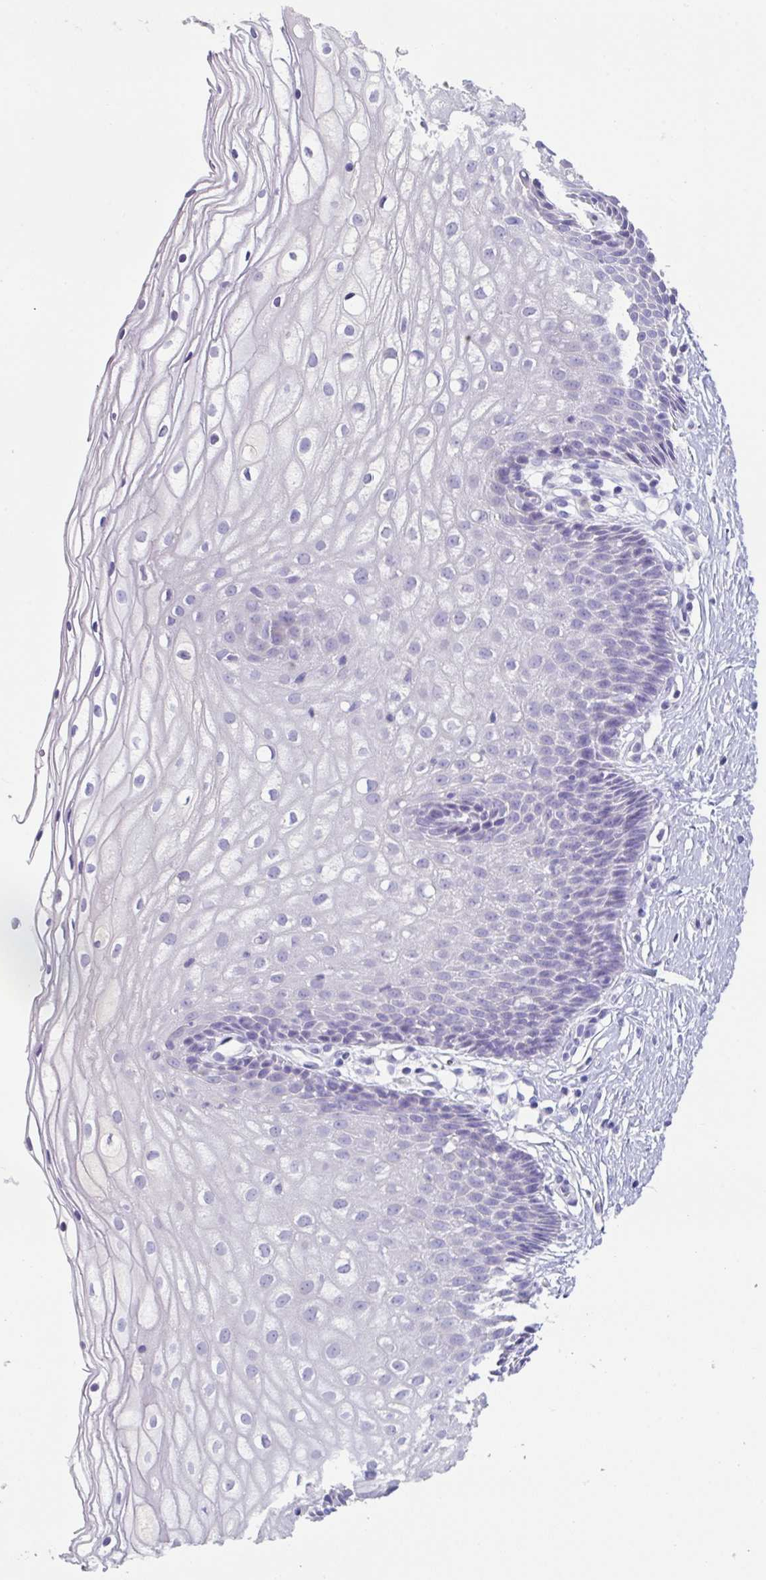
{"staining": {"intensity": "negative", "quantity": "none", "location": "none"}, "tissue": "cervix", "cell_type": "Glandular cells", "image_type": "normal", "snomed": [{"axis": "morphology", "description": "Normal tissue, NOS"}, {"axis": "topography", "description": "Cervix"}], "caption": "Immunohistochemical staining of benign cervix demonstrates no significant expression in glandular cells.", "gene": "SLC44A4", "patient": {"sex": "female", "age": 36}}